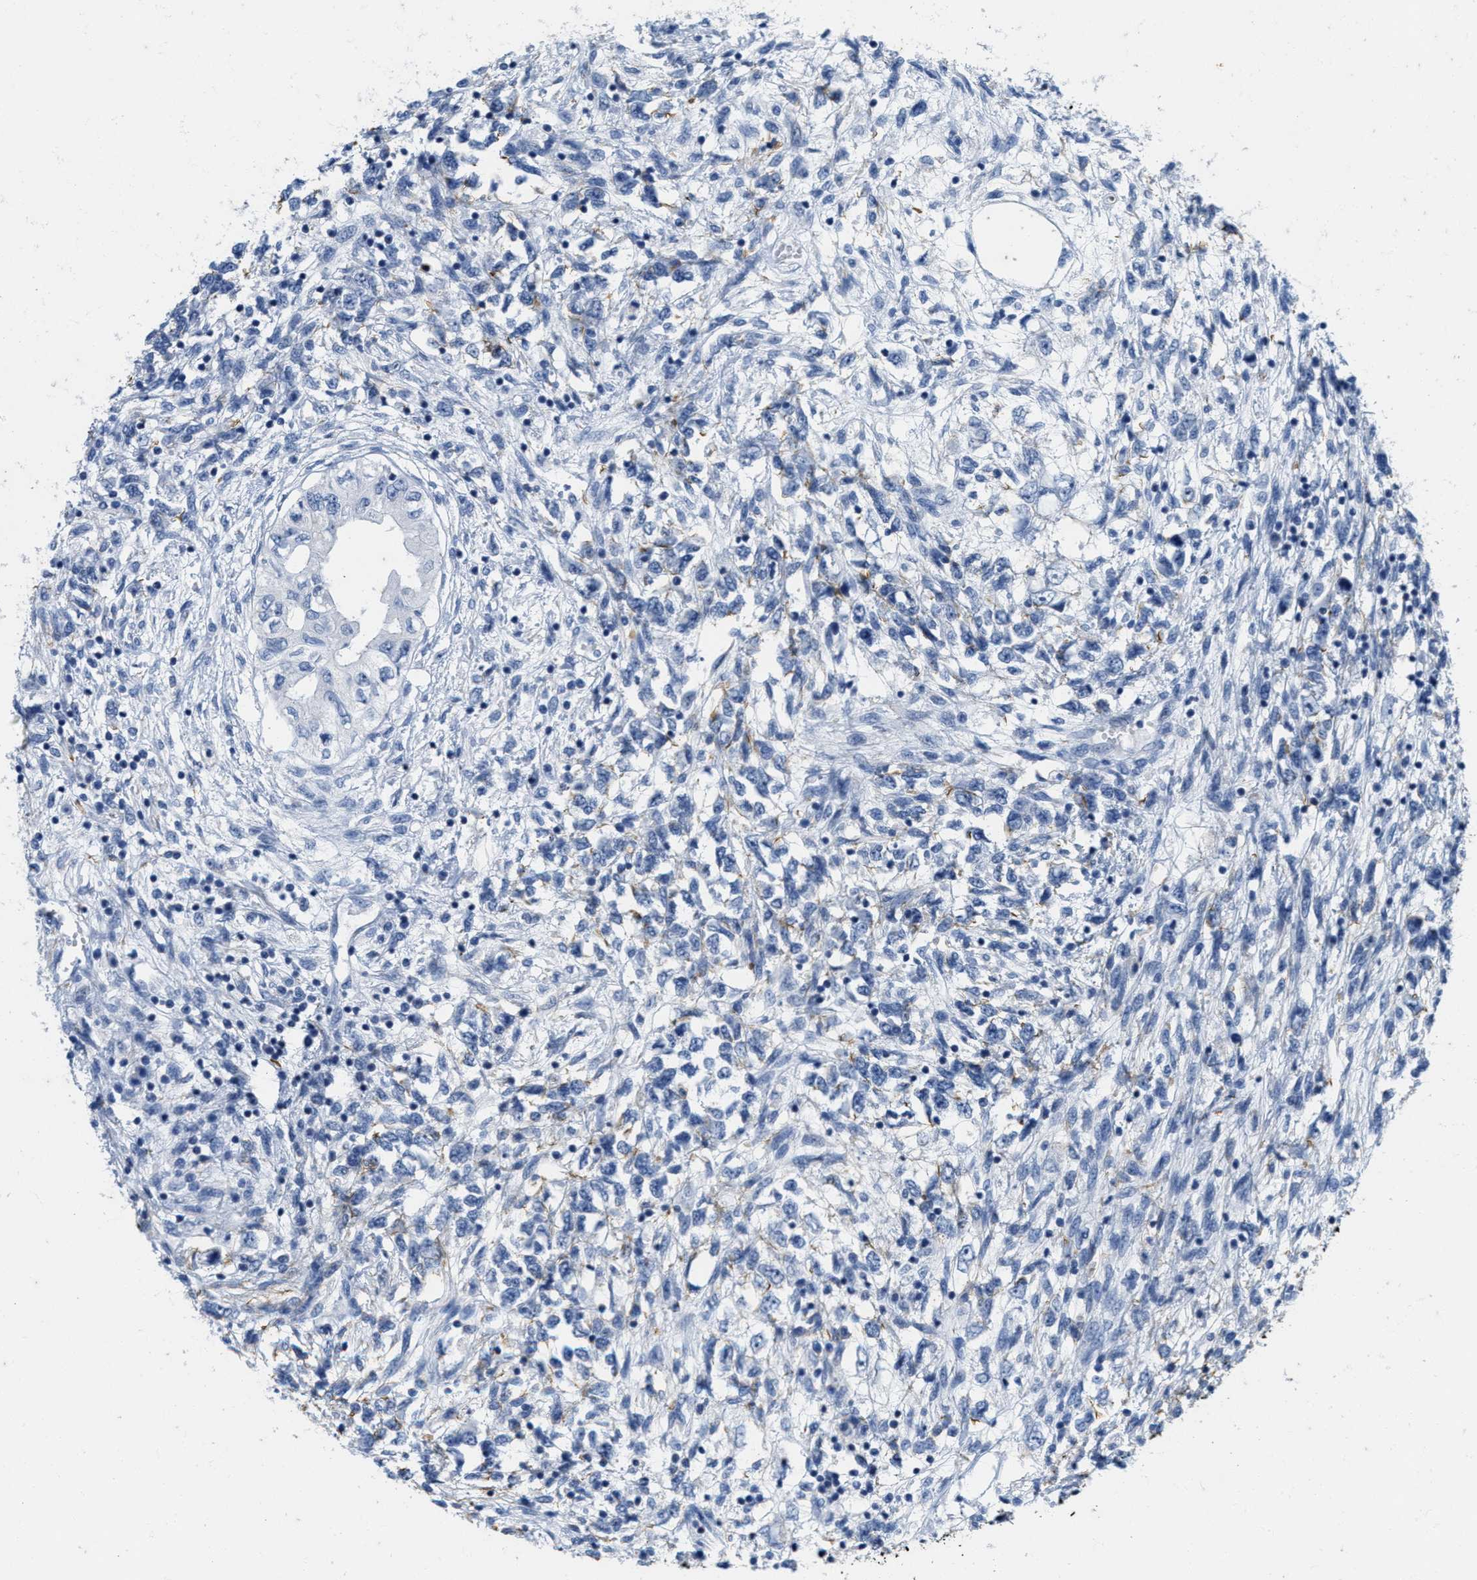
{"staining": {"intensity": "negative", "quantity": "none", "location": "none"}, "tissue": "testis cancer", "cell_type": "Tumor cells", "image_type": "cancer", "snomed": [{"axis": "morphology", "description": "Seminoma, NOS"}, {"axis": "topography", "description": "Testis"}], "caption": "Tumor cells show no significant expression in testis seminoma. (Immunohistochemistry (ihc), brightfield microscopy, high magnification).", "gene": "ABCB11", "patient": {"sex": "male", "age": 28}}